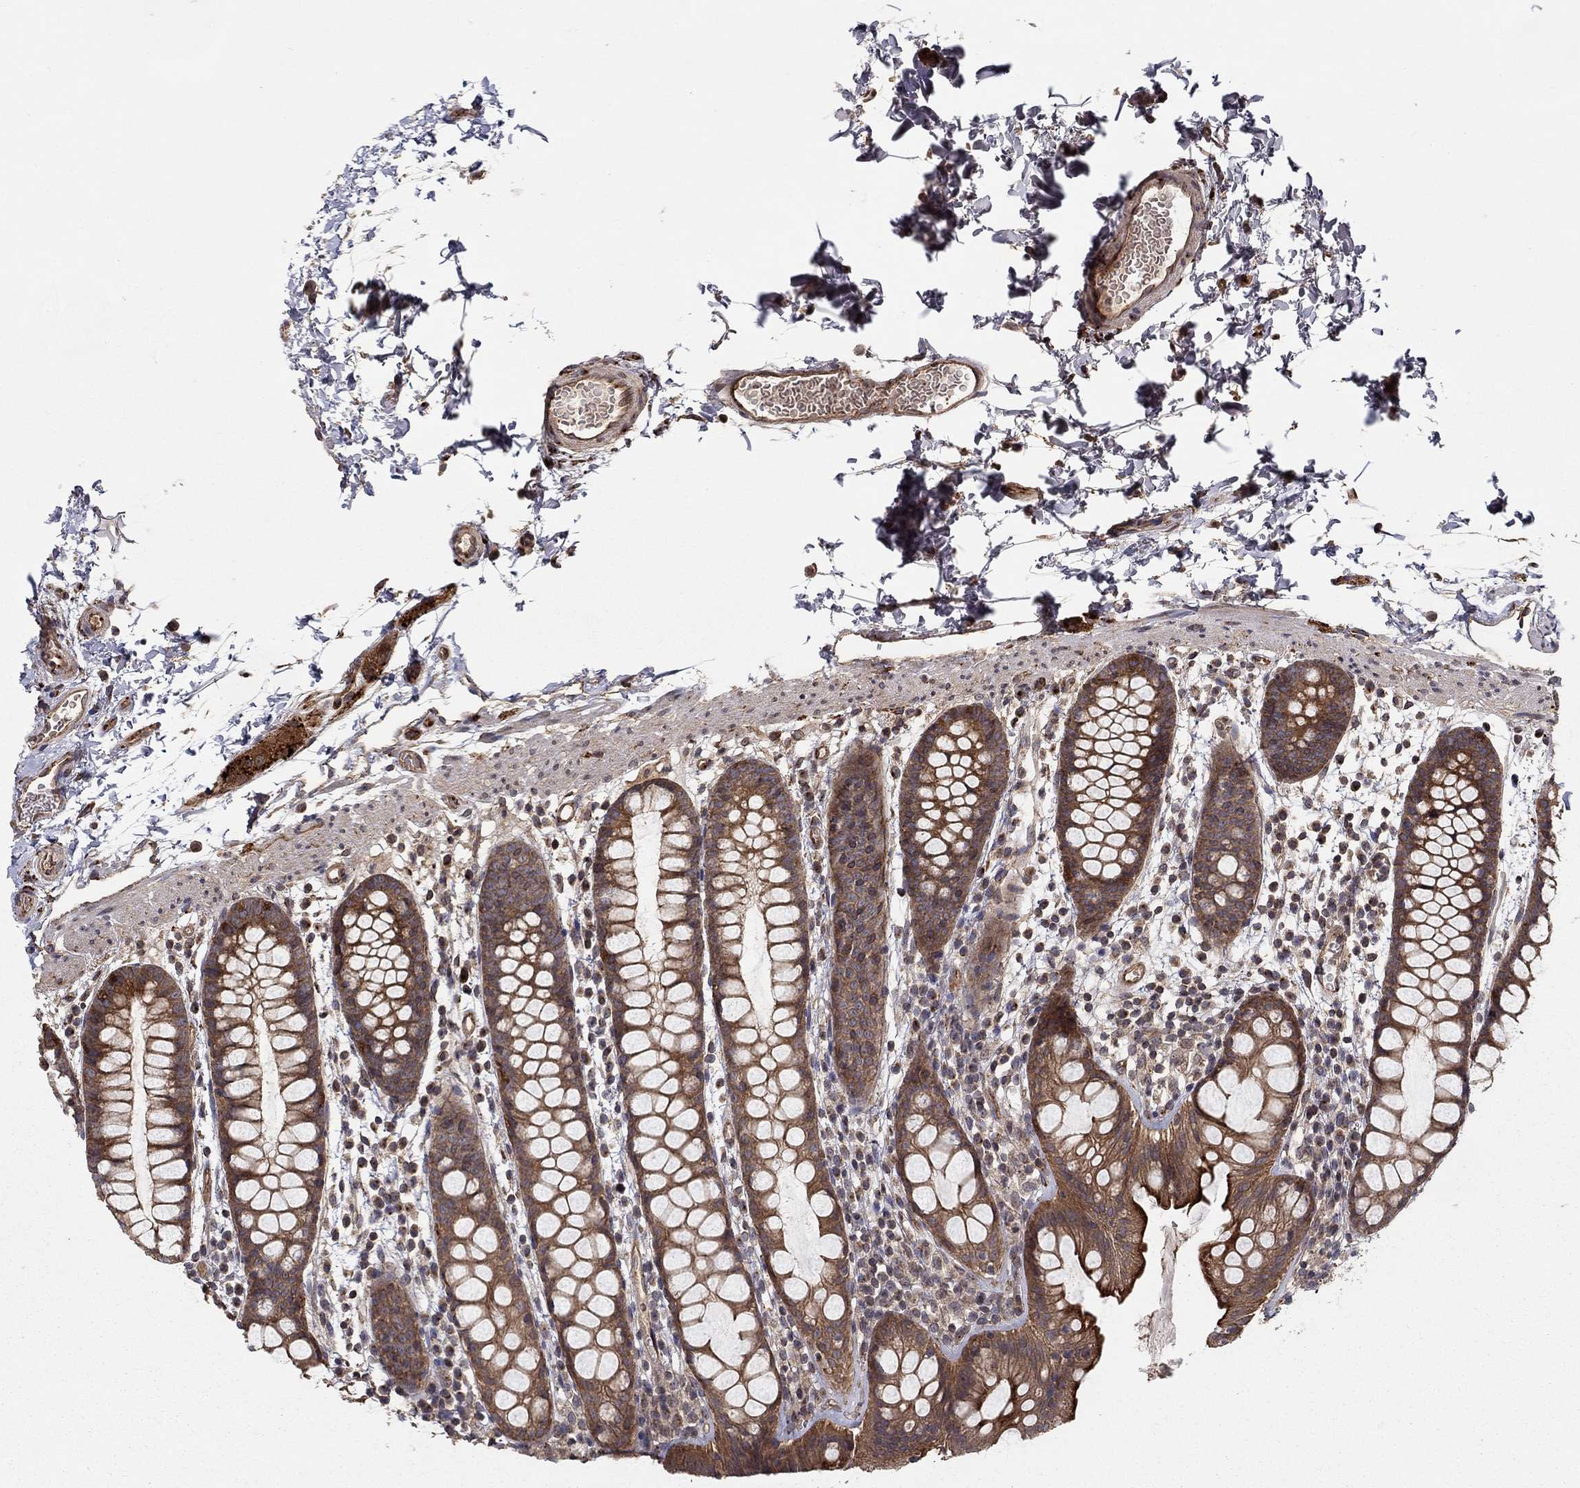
{"staining": {"intensity": "strong", "quantity": "25%-75%", "location": "cytoplasmic/membranous"}, "tissue": "rectum", "cell_type": "Glandular cells", "image_type": "normal", "snomed": [{"axis": "morphology", "description": "Normal tissue, NOS"}, {"axis": "topography", "description": "Rectum"}], "caption": "Protein expression analysis of normal rectum reveals strong cytoplasmic/membranous staining in about 25%-75% of glandular cells.", "gene": "BMERB1", "patient": {"sex": "male", "age": 57}}